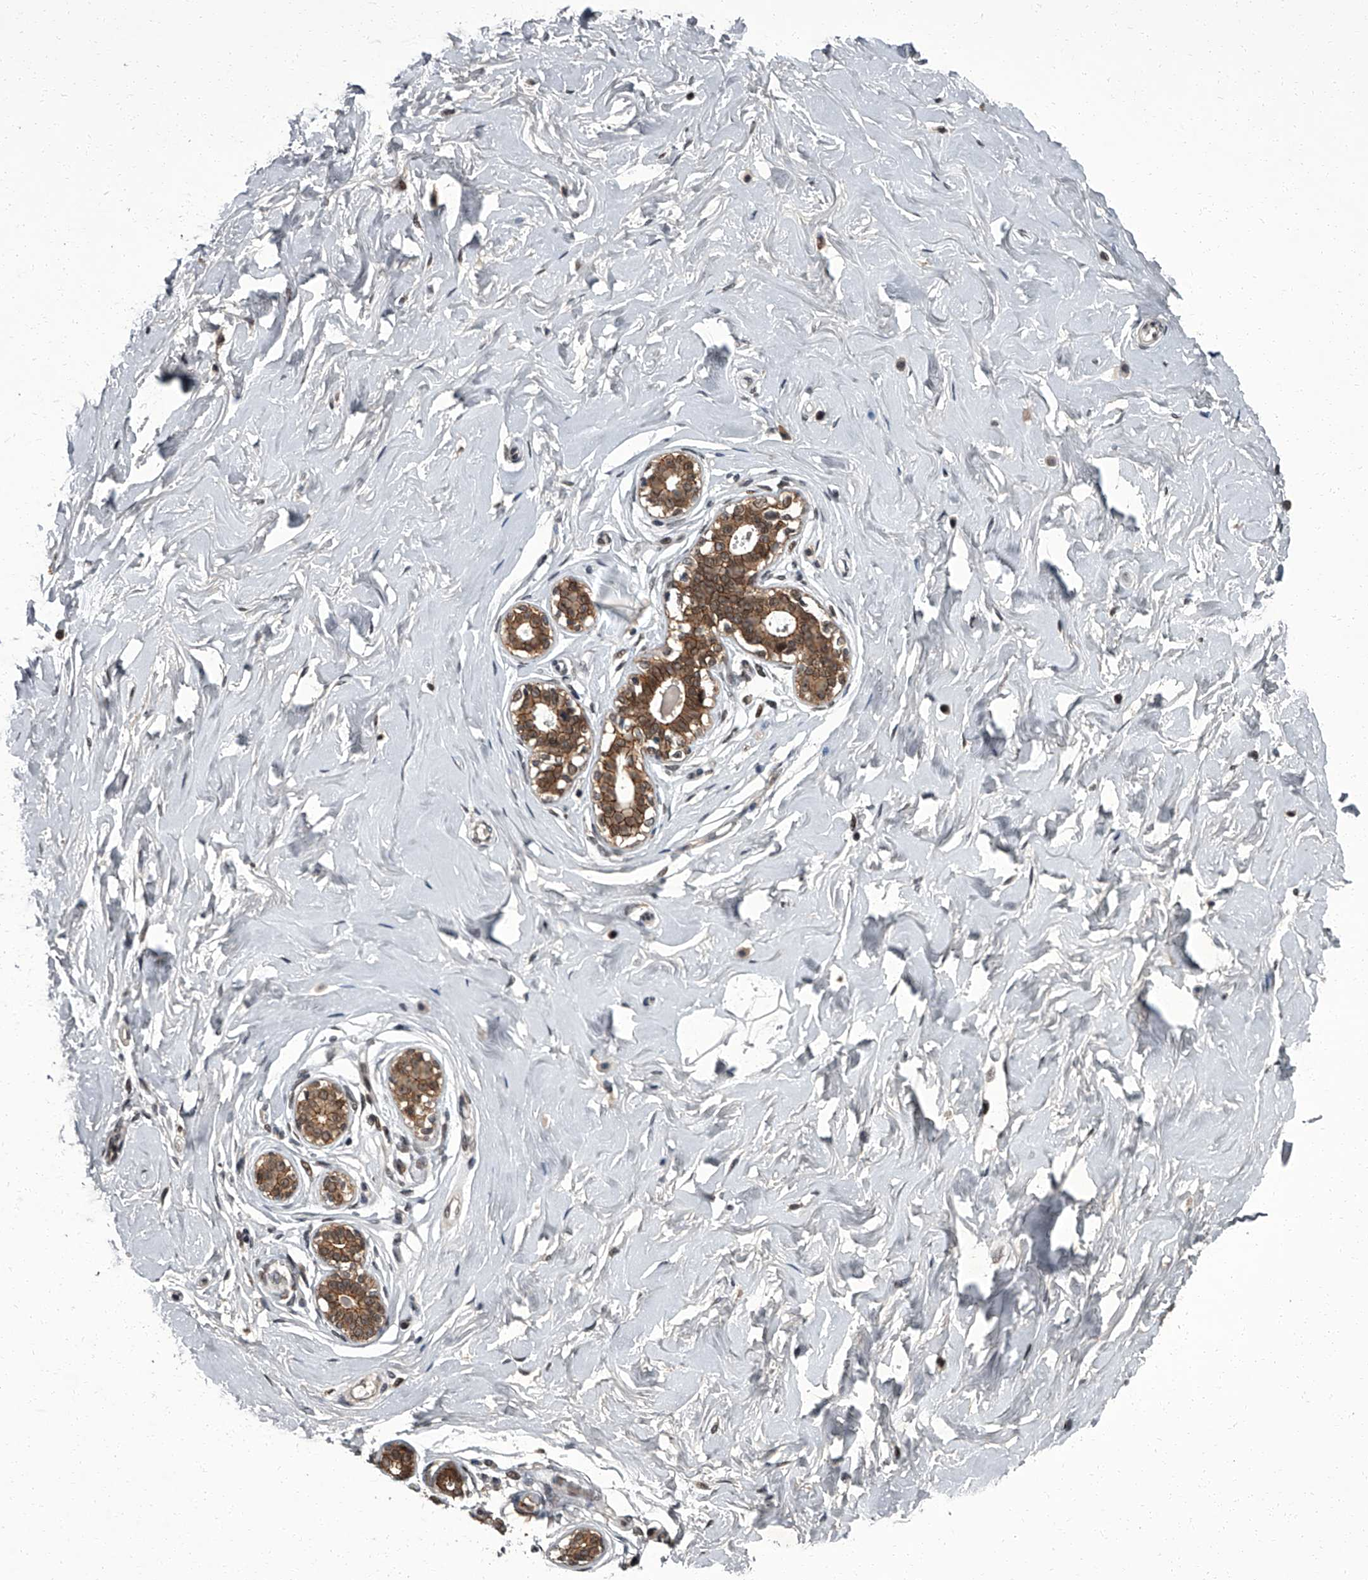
{"staining": {"intensity": "moderate", "quantity": "<25%", "location": "cytoplasmic/membranous"}, "tissue": "breast", "cell_type": "Adipocytes", "image_type": "normal", "snomed": [{"axis": "morphology", "description": "Normal tissue, NOS"}, {"axis": "morphology", "description": "Adenoma, NOS"}, {"axis": "topography", "description": "Breast"}], "caption": "Protein expression analysis of benign breast shows moderate cytoplasmic/membranous expression in about <25% of adipocytes.", "gene": "ZNF518B", "patient": {"sex": "female", "age": 23}}